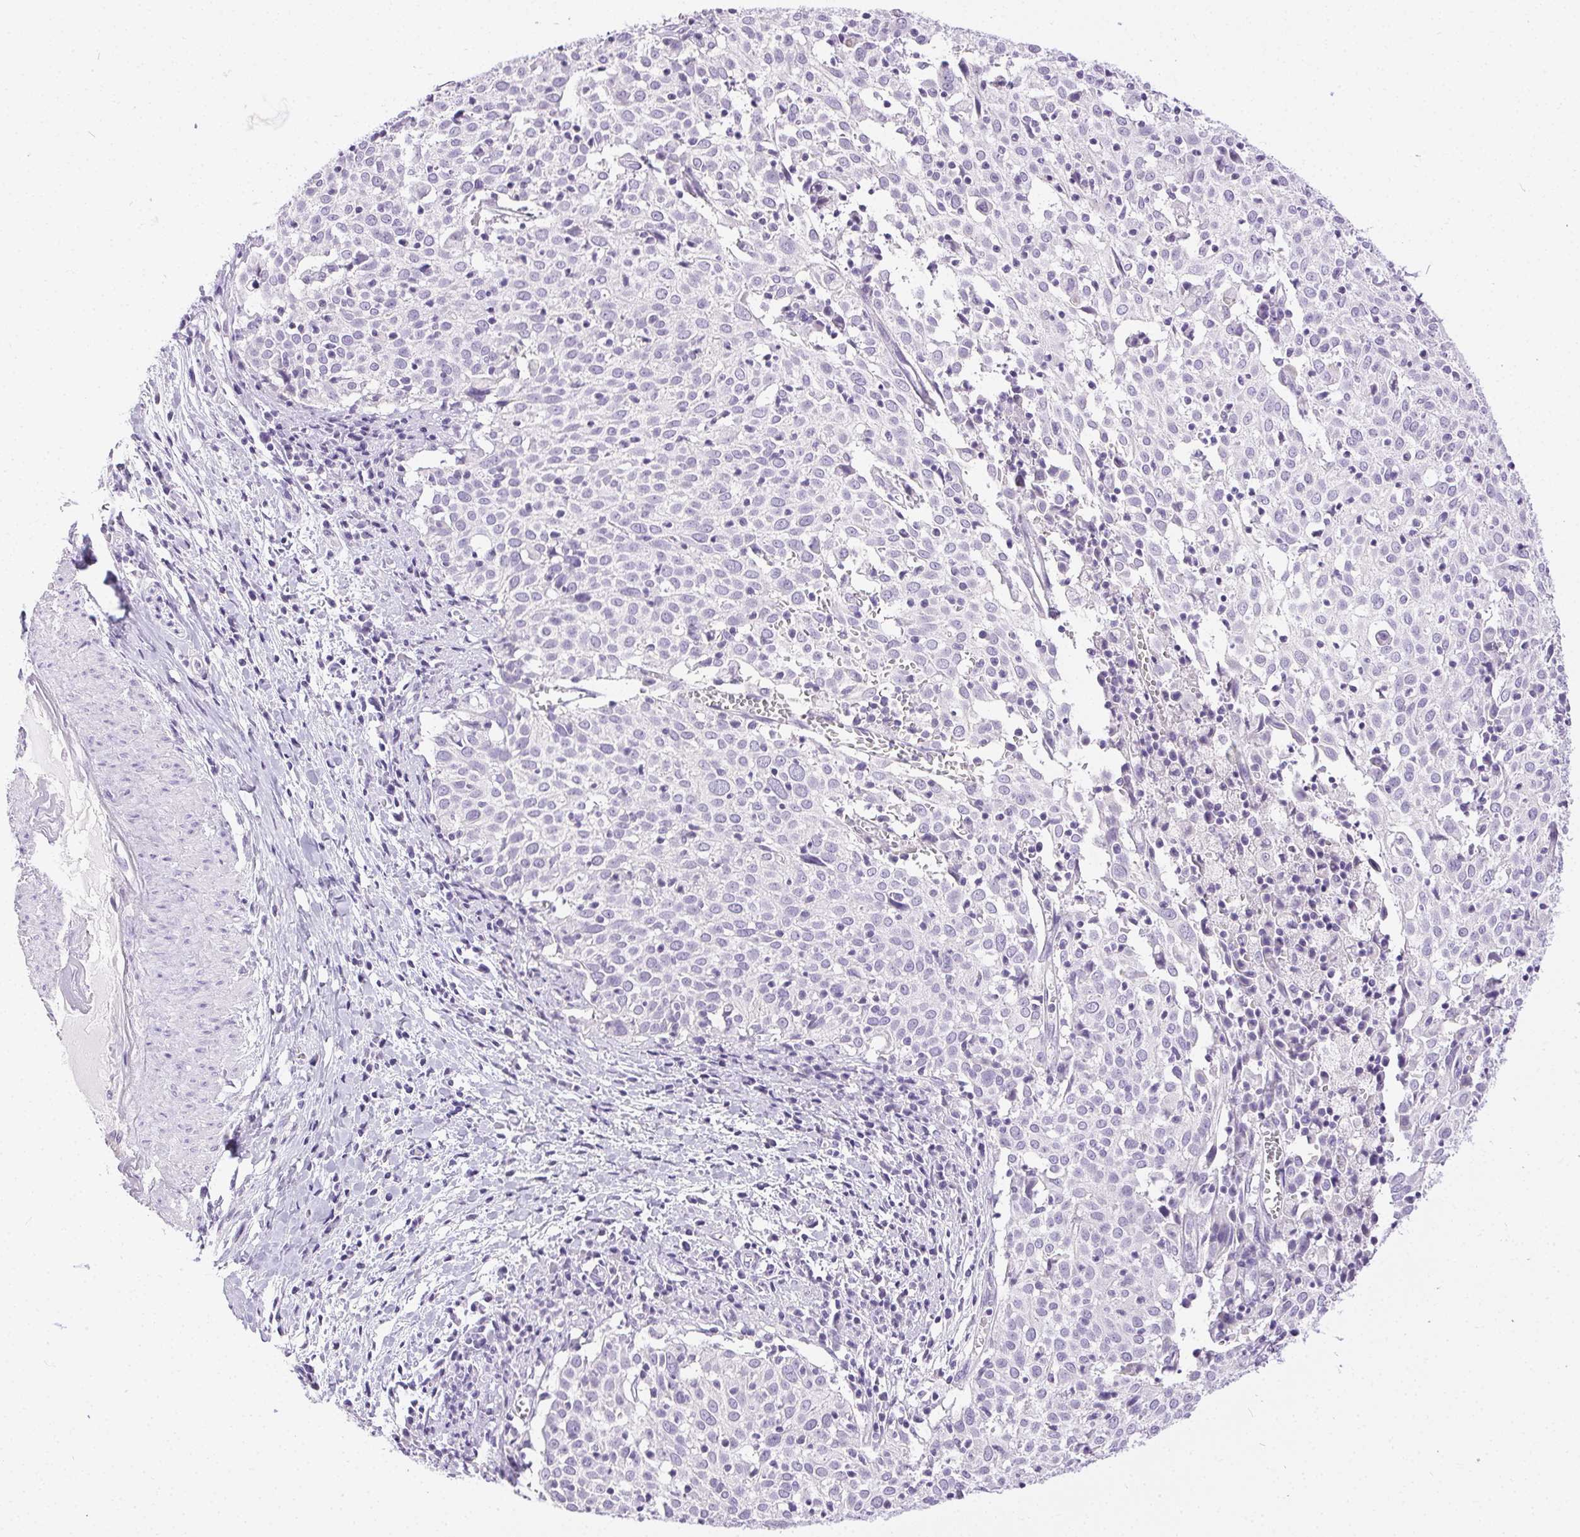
{"staining": {"intensity": "negative", "quantity": "none", "location": "none"}, "tissue": "cervical cancer", "cell_type": "Tumor cells", "image_type": "cancer", "snomed": [{"axis": "morphology", "description": "Squamous cell carcinoma, NOS"}, {"axis": "topography", "description": "Cervix"}], "caption": "A photomicrograph of cervical cancer (squamous cell carcinoma) stained for a protein demonstrates no brown staining in tumor cells.", "gene": "C20orf85", "patient": {"sex": "female", "age": 39}}